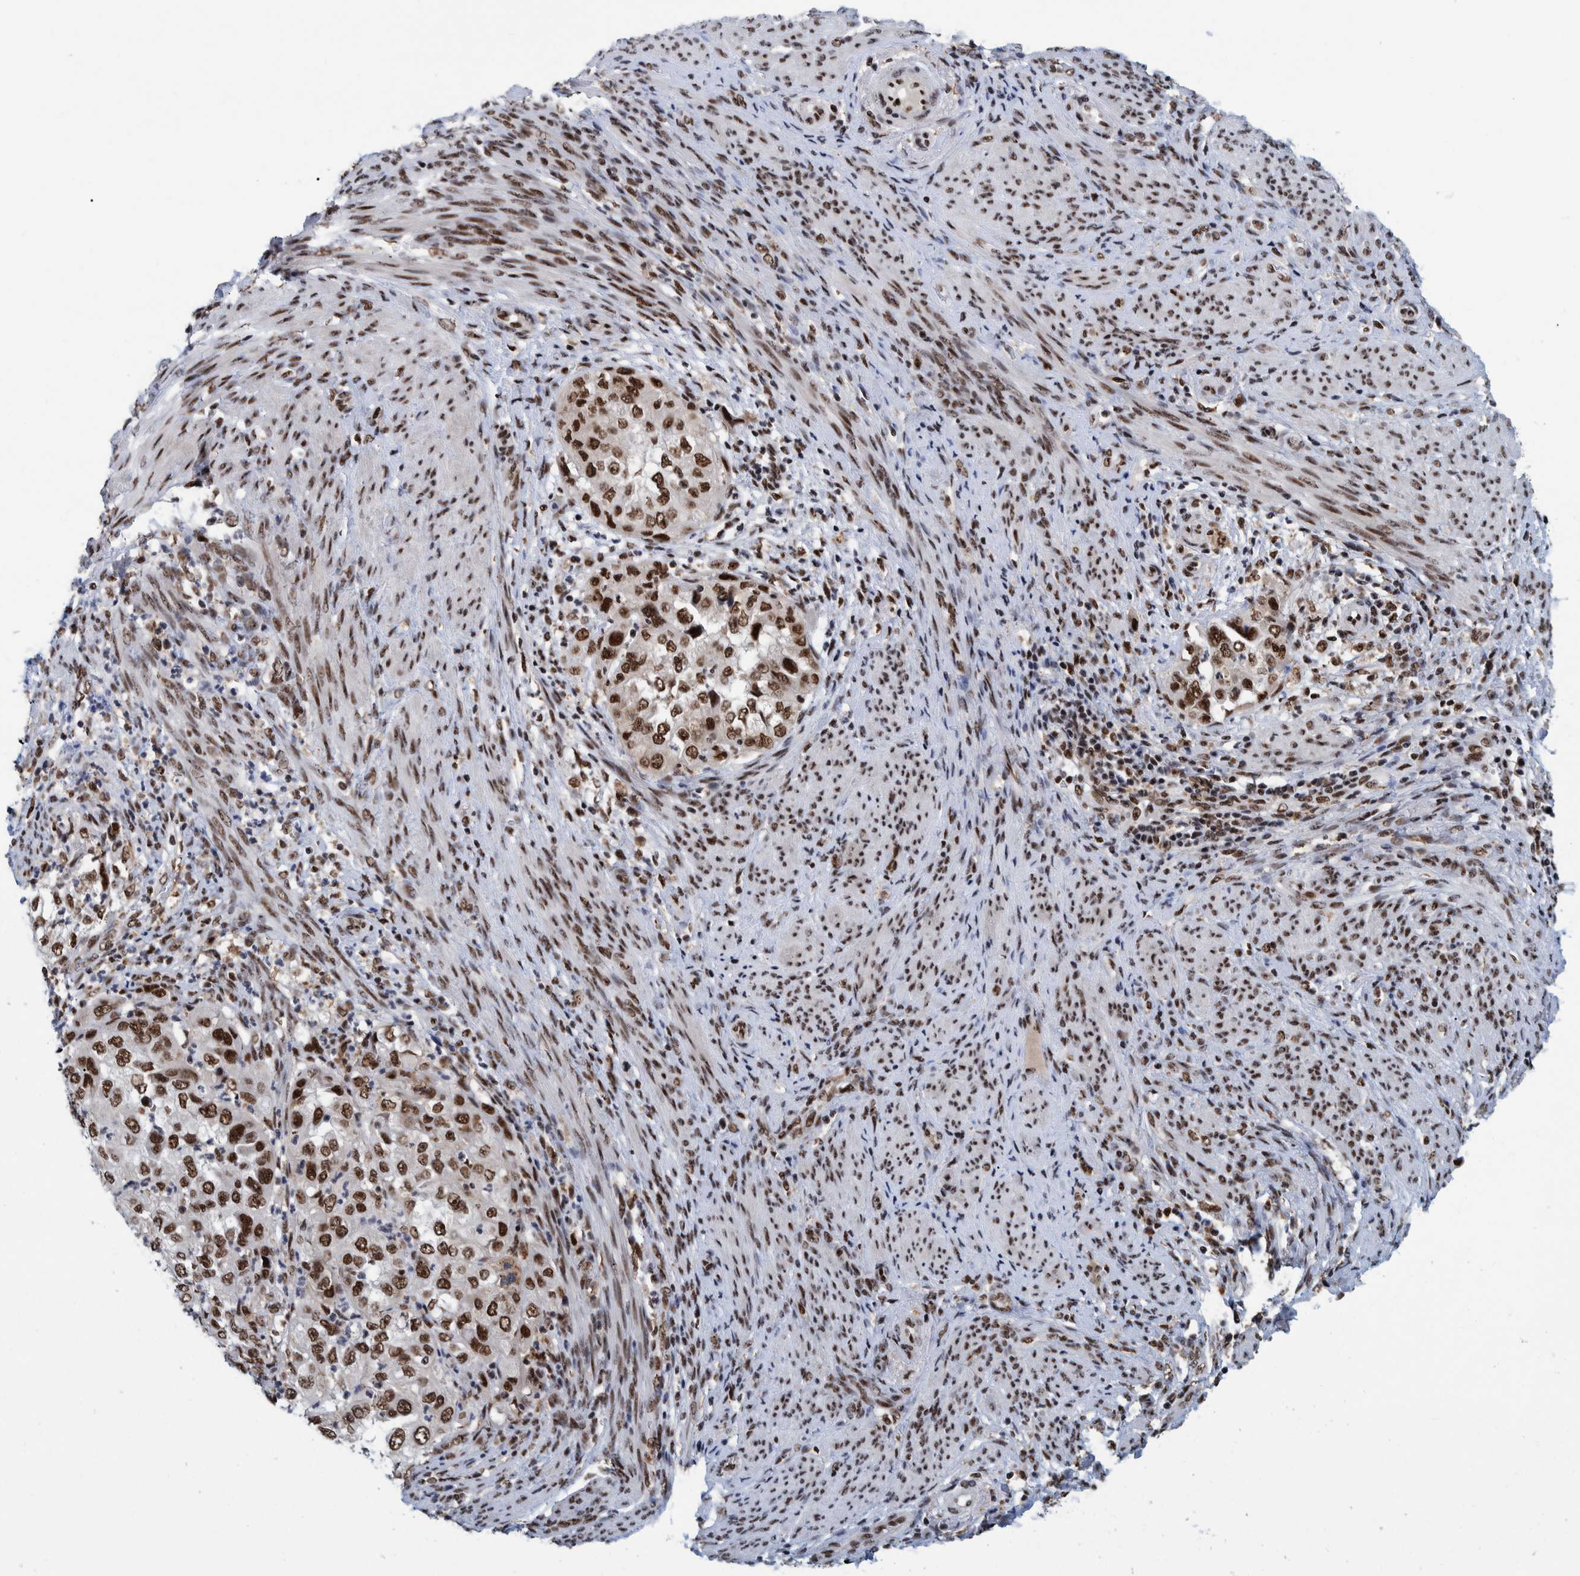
{"staining": {"intensity": "strong", "quantity": ">75%", "location": "nuclear"}, "tissue": "endometrial cancer", "cell_type": "Tumor cells", "image_type": "cancer", "snomed": [{"axis": "morphology", "description": "Adenocarcinoma, NOS"}, {"axis": "topography", "description": "Endometrium"}], "caption": "Immunohistochemistry (IHC) micrograph of human endometrial cancer (adenocarcinoma) stained for a protein (brown), which demonstrates high levels of strong nuclear expression in approximately >75% of tumor cells.", "gene": "EFTUD2", "patient": {"sex": "female", "age": 85}}